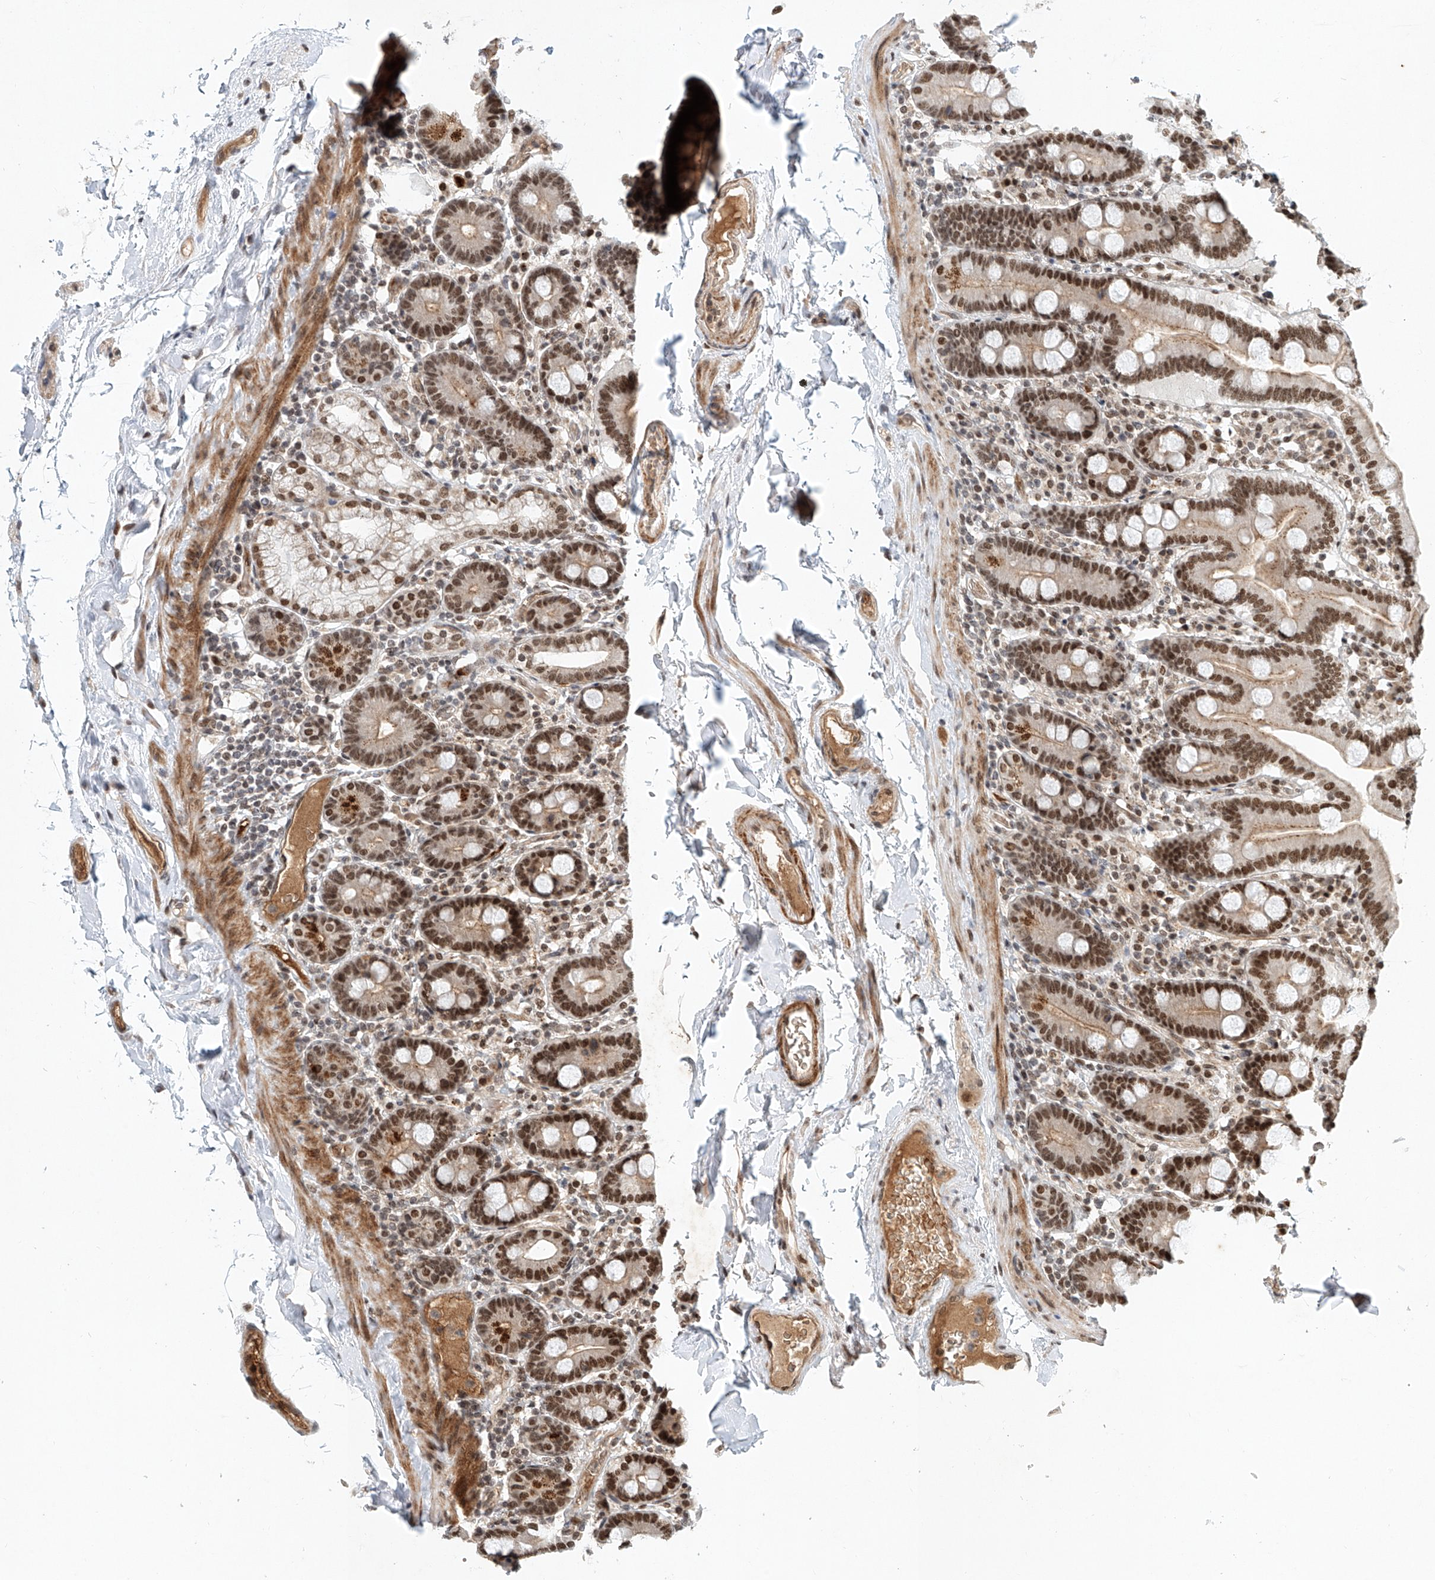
{"staining": {"intensity": "moderate", "quantity": ">75%", "location": "nuclear"}, "tissue": "duodenum", "cell_type": "Glandular cells", "image_type": "normal", "snomed": [{"axis": "morphology", "description": "Normal tissue, NOS"}, {"axis": "topography", "description": "Duodenum"}], "caption": "Immunohistochemical staining of unremarkable human duodenum exhibits >75% levels of moderate nuclear protein positivity in about >75% of glandular cells.", "gene": "ZNF470", "patient": {"sex": "male", "age": 55}}